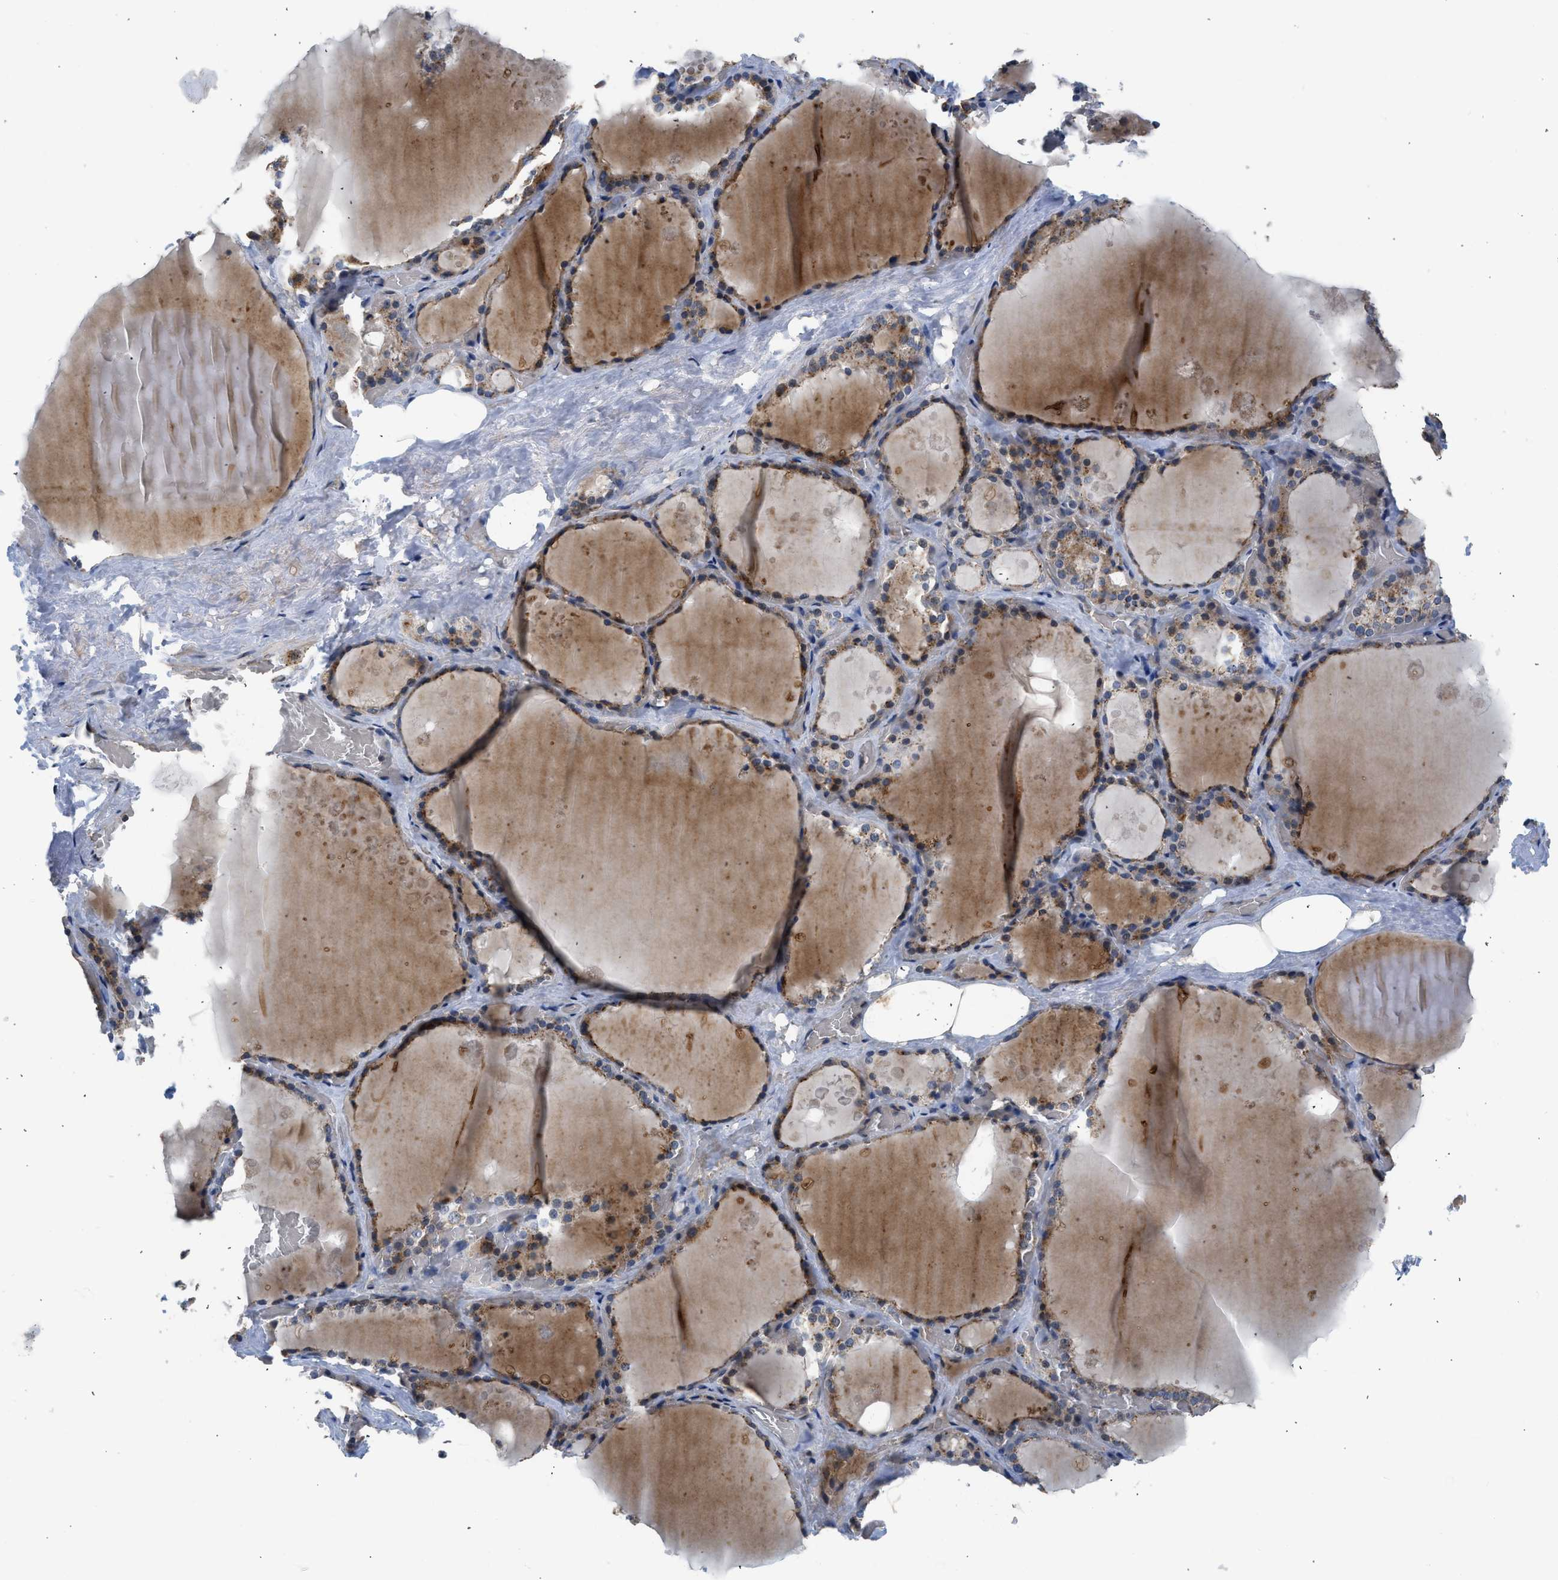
{"staining": {"intensity": "weak", "quantity": "25%-75%", "location": "cytoplasmic/membranous"}, "tissue": "thyroid gland", "cell_type": "Glandular cells", "image_type": "normal", "snomed": [{"axis": "morphology", "description": "Normal tissue, NOS"}, {"axis": "topography", "description": "Thyroid gland"}], "caption": "A high-resolution micrograph shows IHC staining of benign thyroid gland, which displays weak cytoplasmic/membranous staining in approximately 25%-75% of glandular cells.", "gene": "PIM1", "patient": {"sex": "male", "age": 61}}